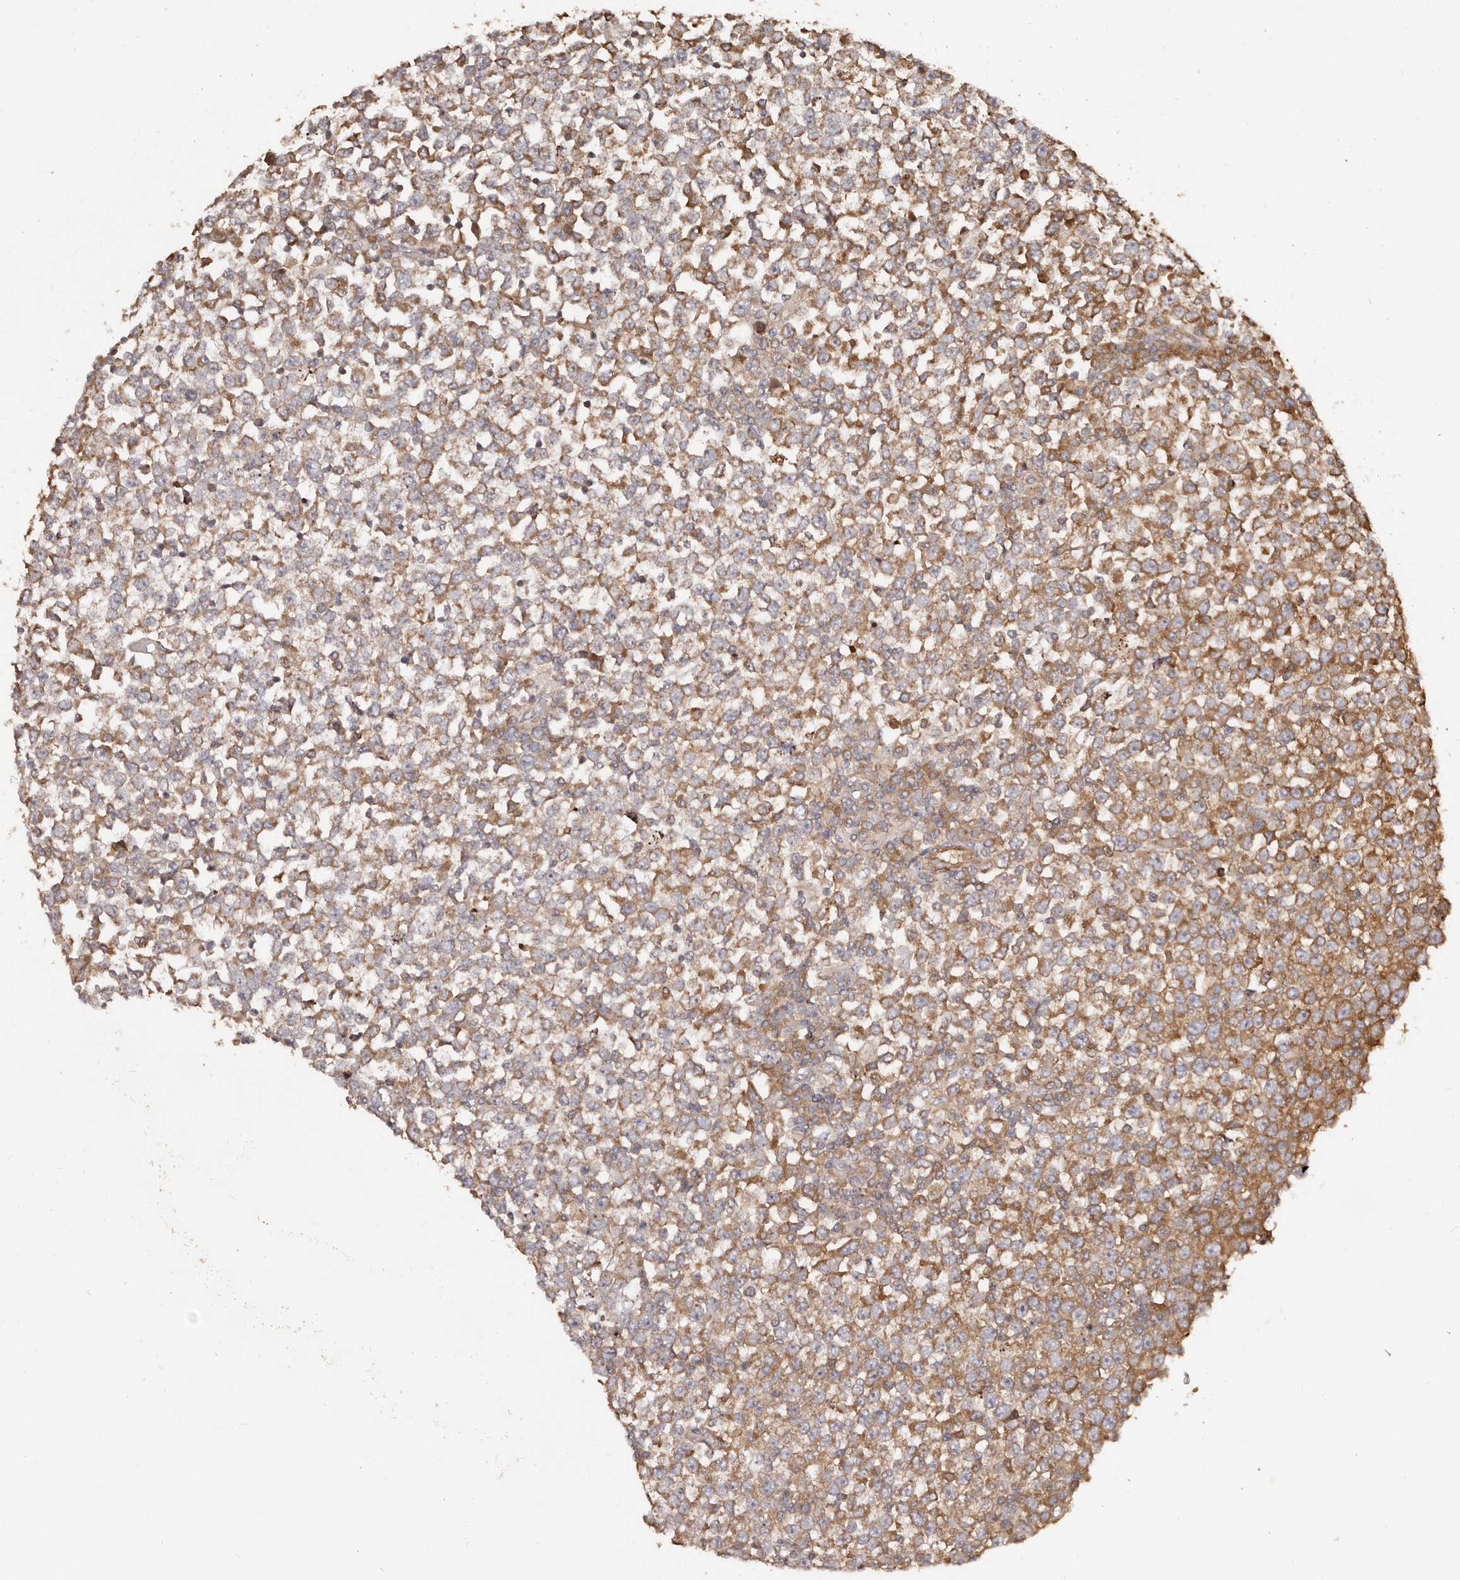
{"staining": {"intensity": "moderate", "quantity": ">75%", "location": "cytoplasmic/membranous"}, "tissue": "testis cancer", "cell_type": "Tumor cells", "image_type": "cancer", "snomed": [{"axis": "morphology", "description": "Seminoma, NOS"}, {"axis": "topography", "description": "Testis"}], "caption": "Testis cancer (seminoma) tissue reveals moderate cytoplasmic/membranous positivity in approximately >75% of tumor cells, visualized by immunohistochemistry.", "gene": "RPS6", "patient": {"sex": "male", "age": 65}}